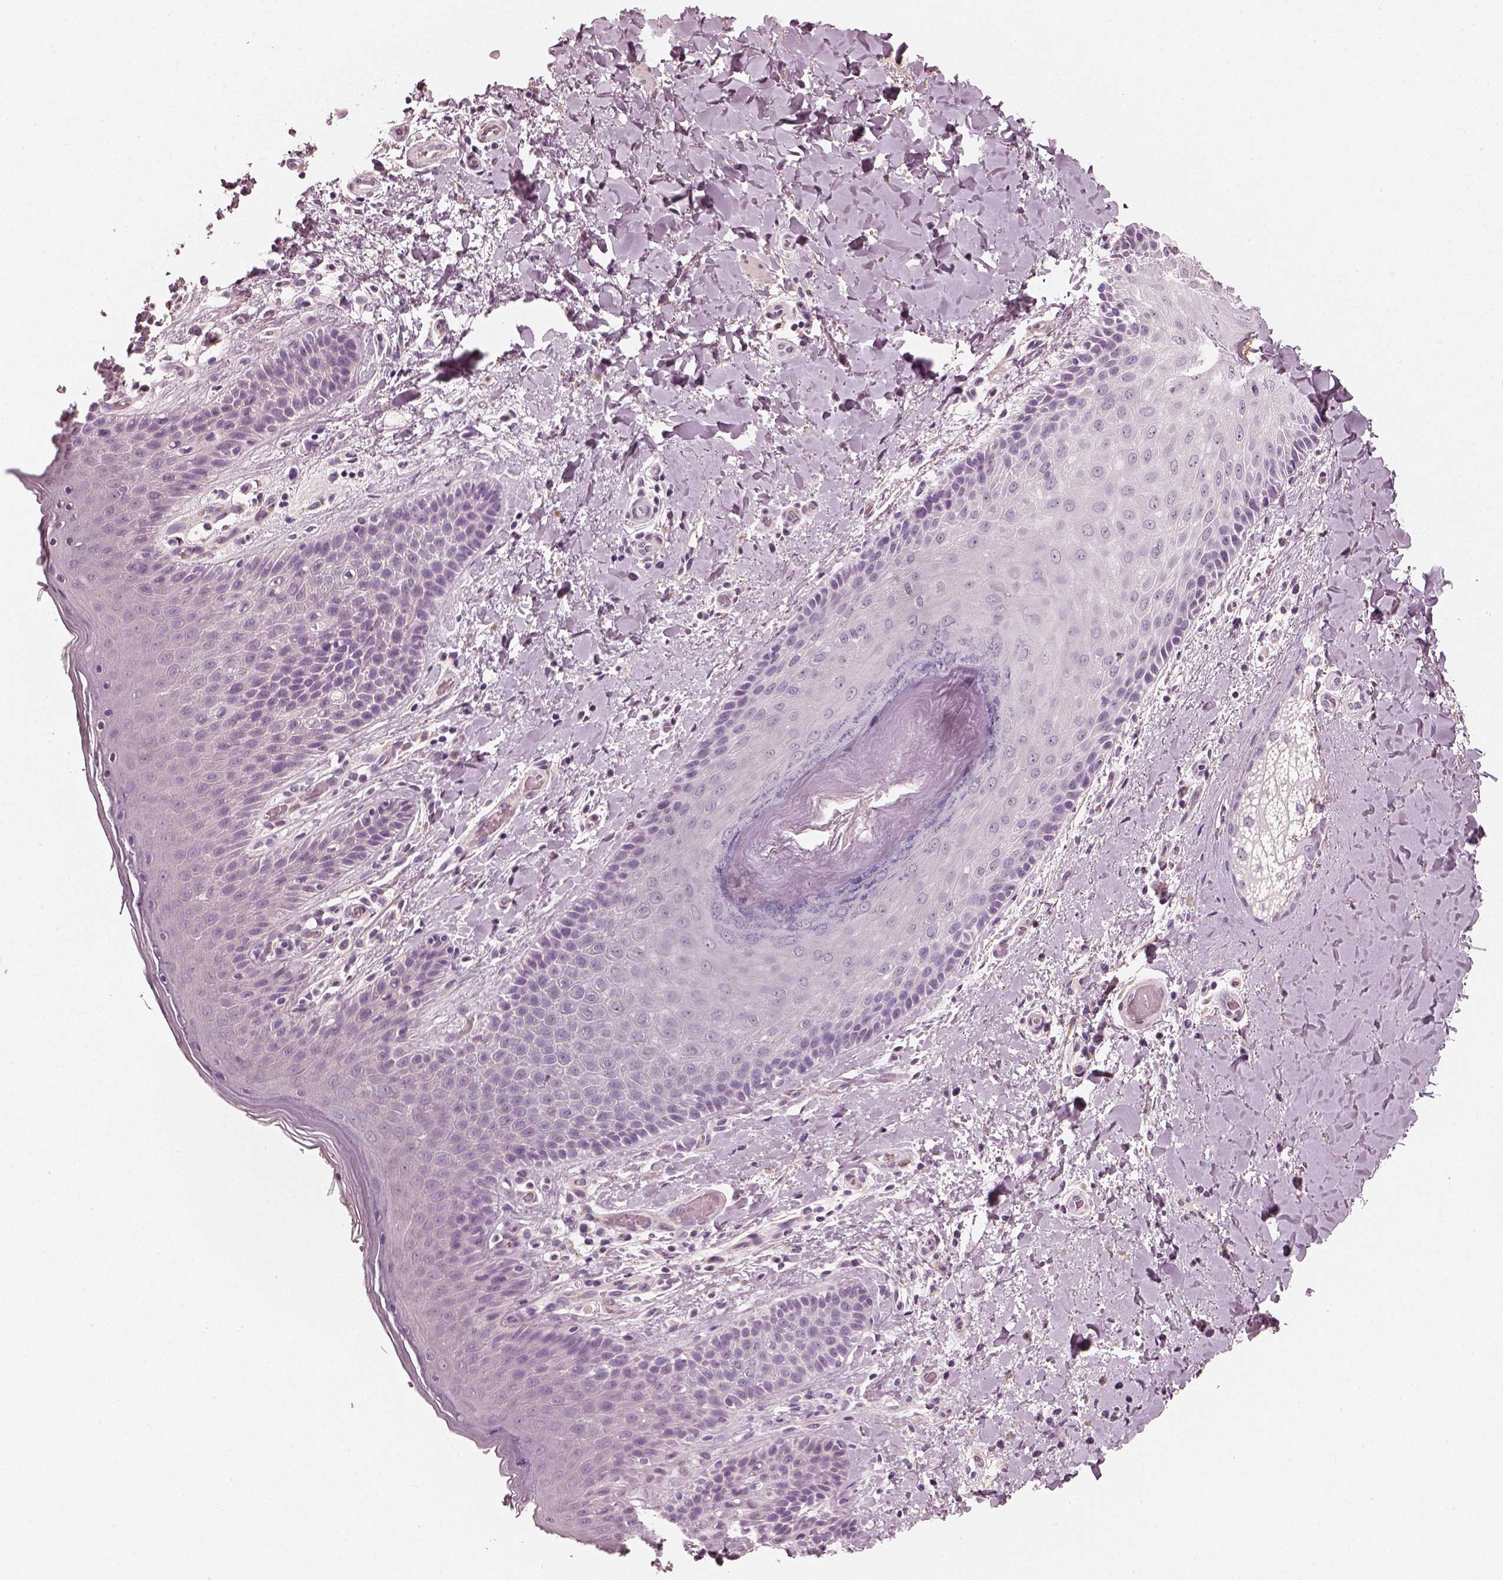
{"staining": {"intensity": "negative", "quantity": "none", "location": "none"}, "tissue": "skin", "cell_type": "Epidermal cells", "image_type": "normal", "snomed": [{"axis": "morphology", "description": "Normal tissue, NOS"}, {"axis": "topography", "description": "Anal"}], "caption": "The image reveals no staining of epidermal cells in normal skin.", "gene": "RS1", "patient": {"sex": "male", "age": 36}}